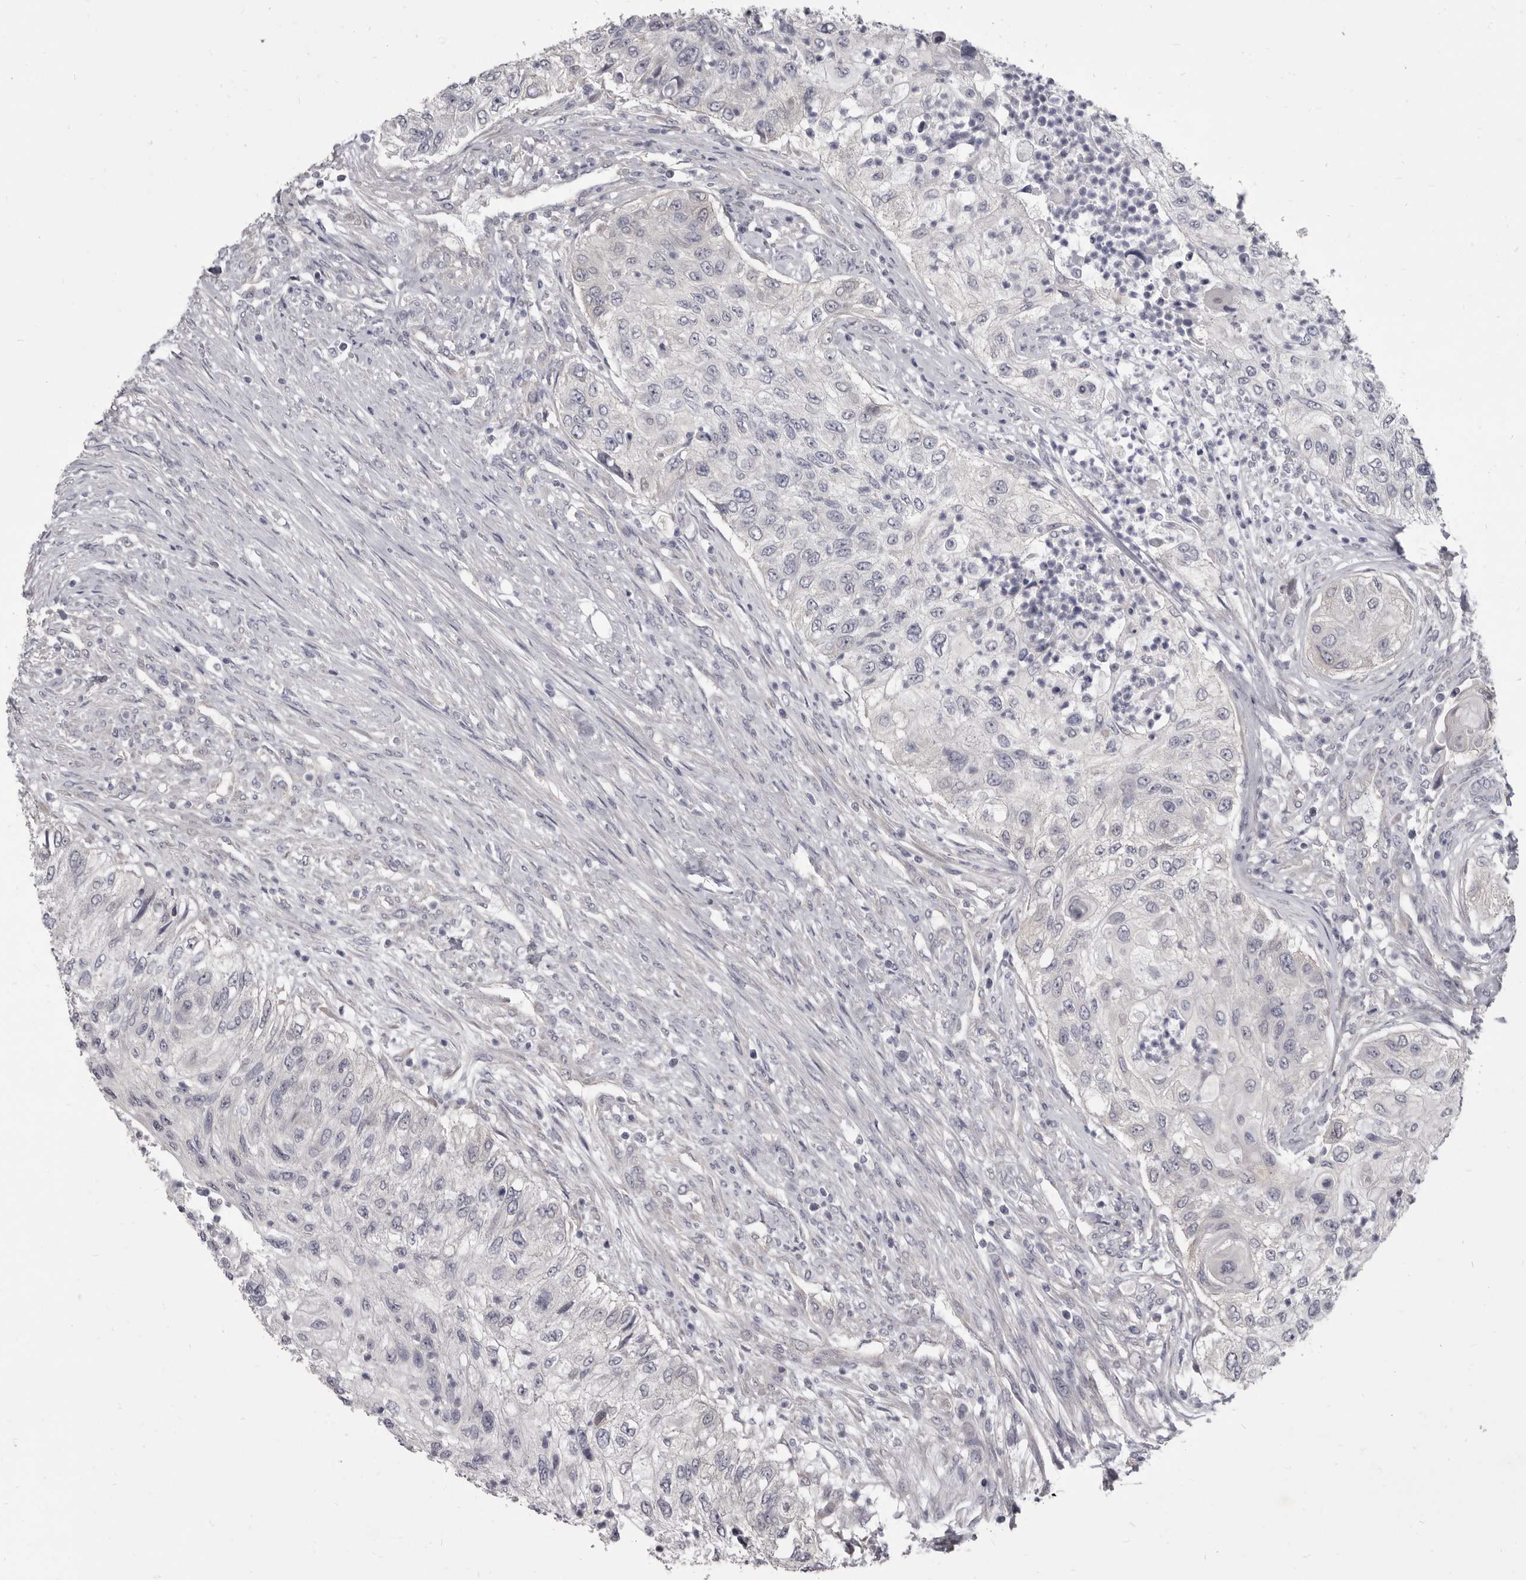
{"staining": {"intensity": "negative", "quantity": "none", "location": "none"}, "tissue": "urothelial cancer", "cell_type": "Tumor cells", "image_type": "cancer", "snomed": [{"axis": "morphology", "description": "Urothelial carcinoma, High grade"}, {"axis": "topography", "description": "Urinary bladder"}], "caption": "IHC photomicrograph of neoplastic tissue: human urothelial cancer stained with DAB (3,3'-diaminobenzidine) displays no significant protein staining in tumor cells.", "gene": "GSK3B", "patient": {"sex": "female", "age": 60}}